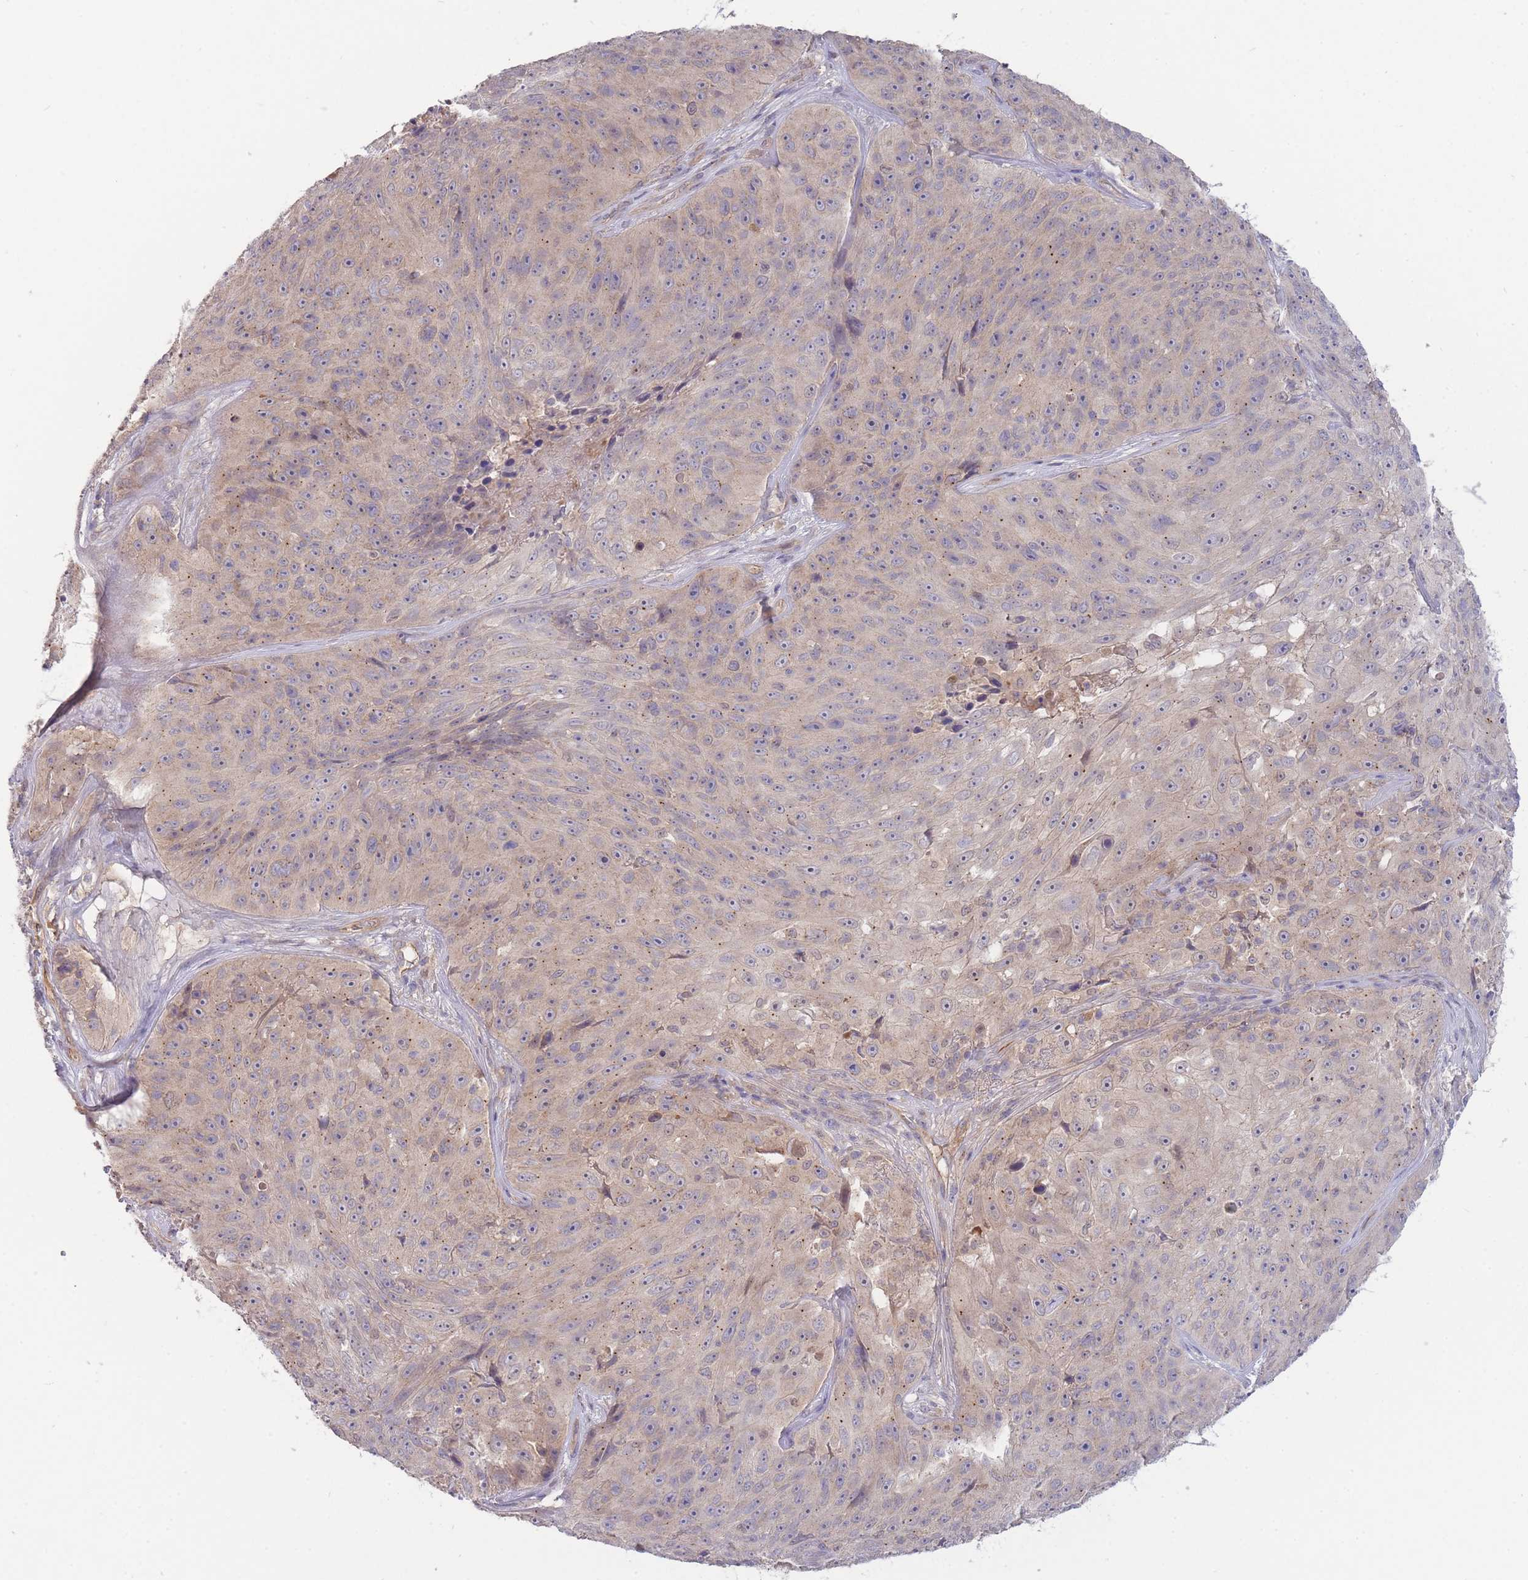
{"staining": {"intensity": "weak", "quantity": "25%-75%", "location": "cytoplasmic/membranous"}, "tissue": "skin cancer", "cell_type": "Tumor cells", "image_type": "cancer", "snomed": [{"axis": "morphology", "description": "Squamous cell carcinoma, NOS"}, {"axis": "topography", "description": "Skin"}], "caption": "DAB immunohistochemical staining of skin squamous cell carcinoma displays weak cytoplasmic/membranous protein expression in approximately 25%-75% of tumor cells.", "gene": "NDUFAF5", "patient": {"sex": "female", "age": 87}}